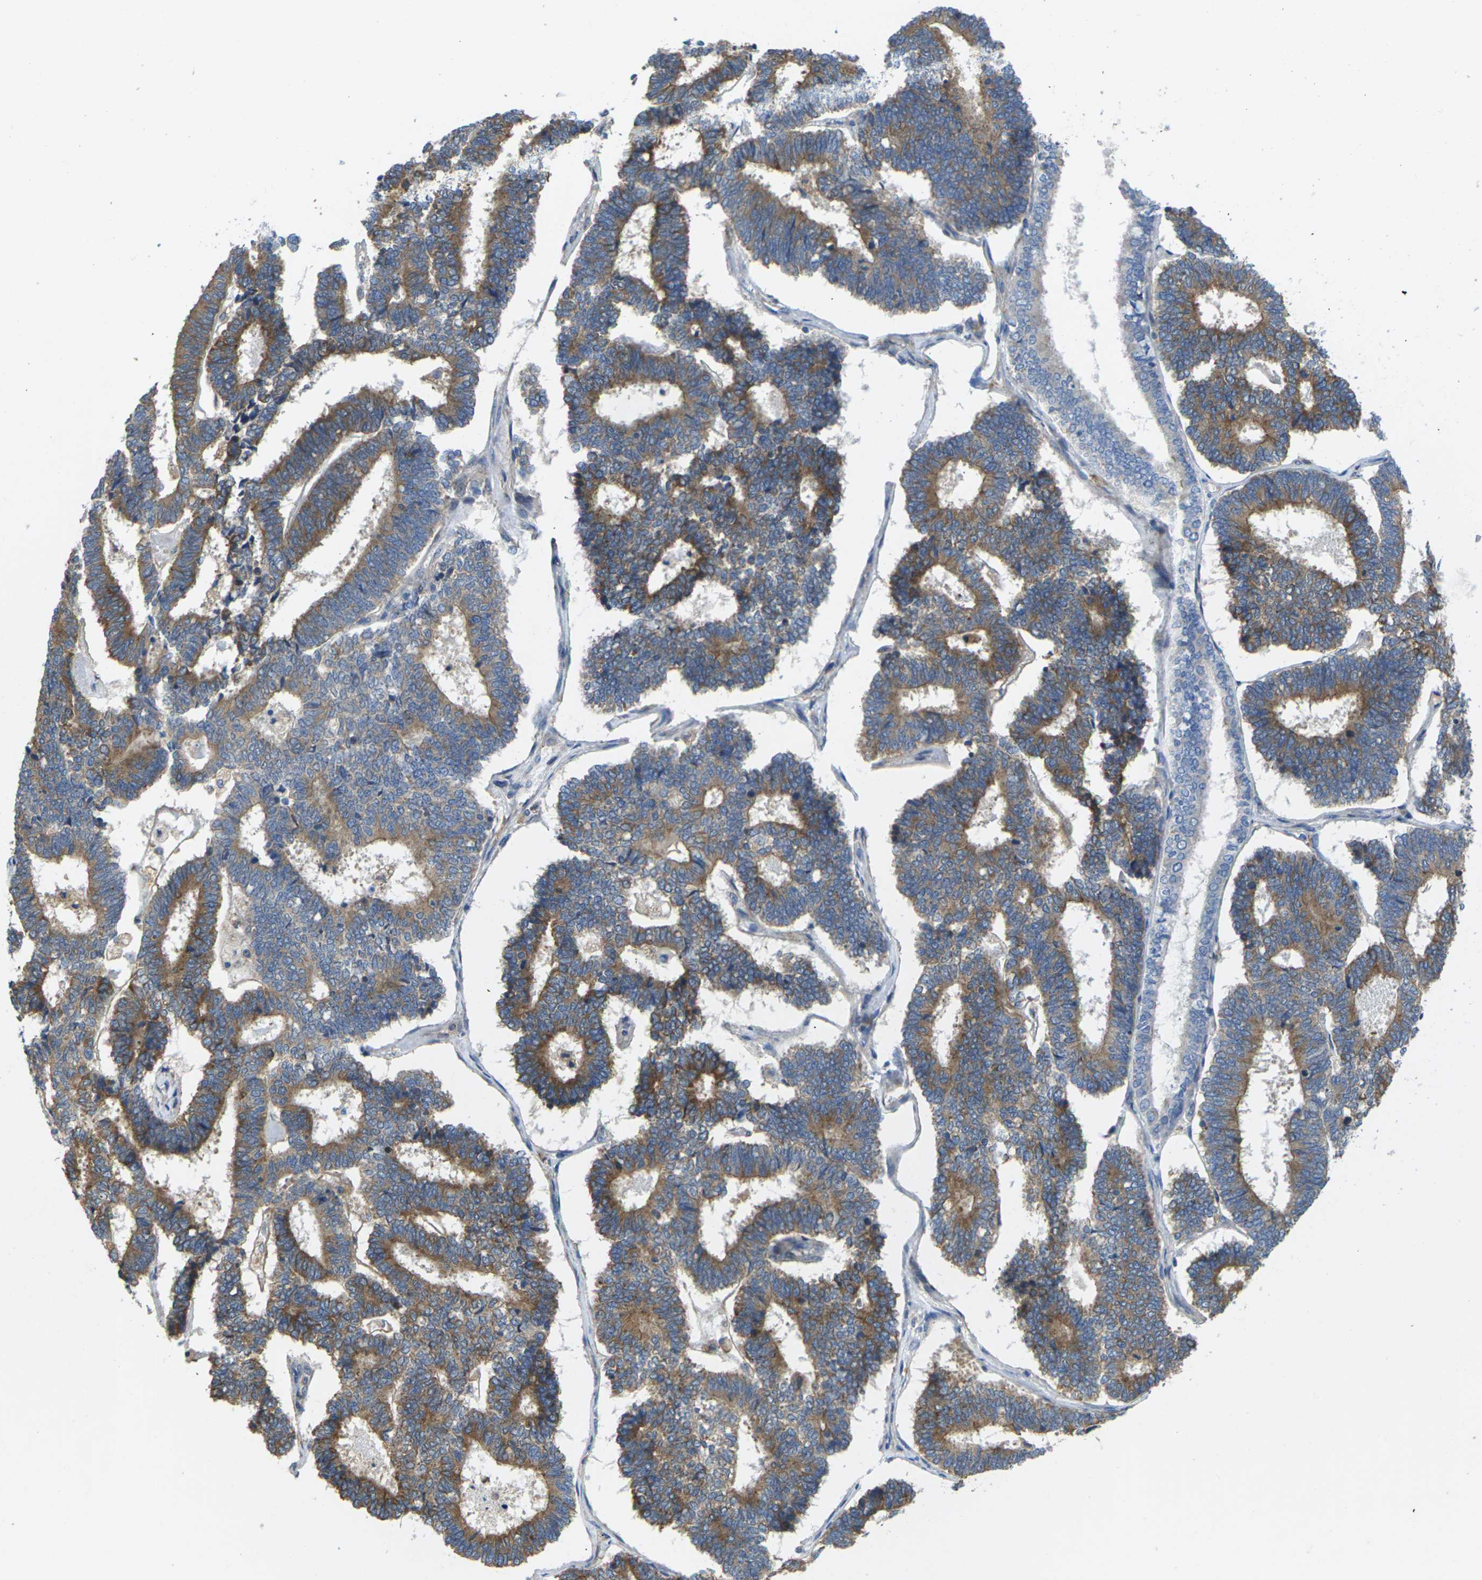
{"staining": {"intensity": "moderate", "quantity": ">75%", "location": "cytoplasmic/membranous"}, "tissue": "endometrial cancer", "cell_type": "Tumor cells", "image_type": "cancer", "snomed": [{"axis": "morphology", "description": "Adenocarcinoma, NOS"}, {"axis": "topography", "description": "Endometrium"}], "caption": "Tumor cells exhibit medium levels of moderate cytoplasmic/membranous positivity in approximately >75% of cells in human endometrial cancer (adenocarcinoma).", "gene": "SCNN1A", "patient": {"sex": "female", "age": 70}}